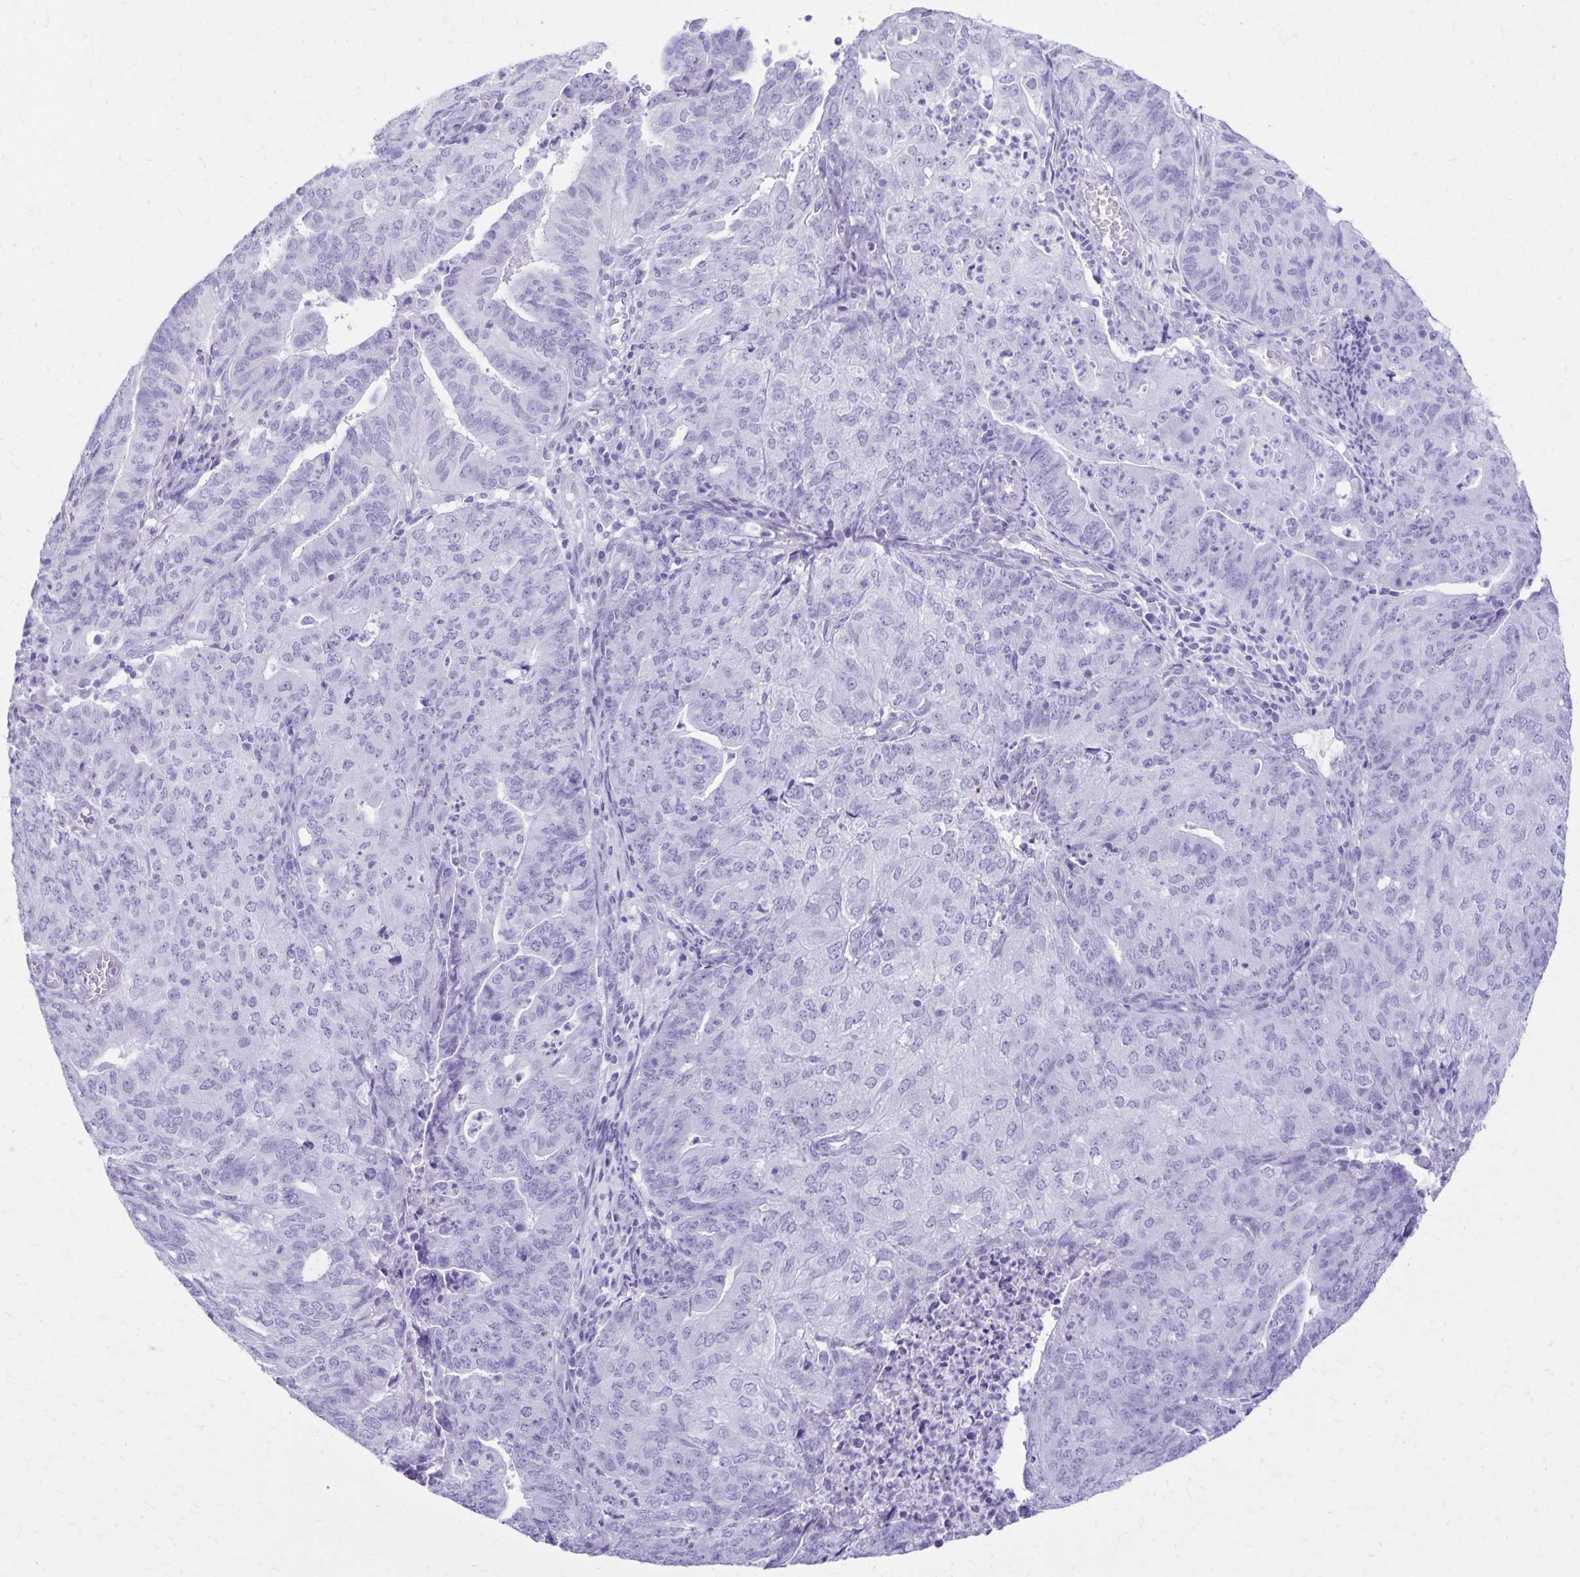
{"staining": {"intensity": "negative", "quantity": "none", "location": "none"}, "tissue": "endometrial cancer", "cell_type": "Tumor cells", "image_type": "cancer", "snomed": [{"axis": "morphology", "description": "Adenocarcinoma, NOS"}, {"axis": "topography", "description": "Endometrium"}], "caption": "DAB (3,3'-diaminobenzidine) immunohistochemical staining of endometrial cancer (adenocarcinoma) demonstrates no significant staining in tumor cells. (DAB immunohistochemistry visualized using brightfield microscopy, high magnification).", "gene": "DEFA5", "patient": {"sex": "female", "age": 82}}